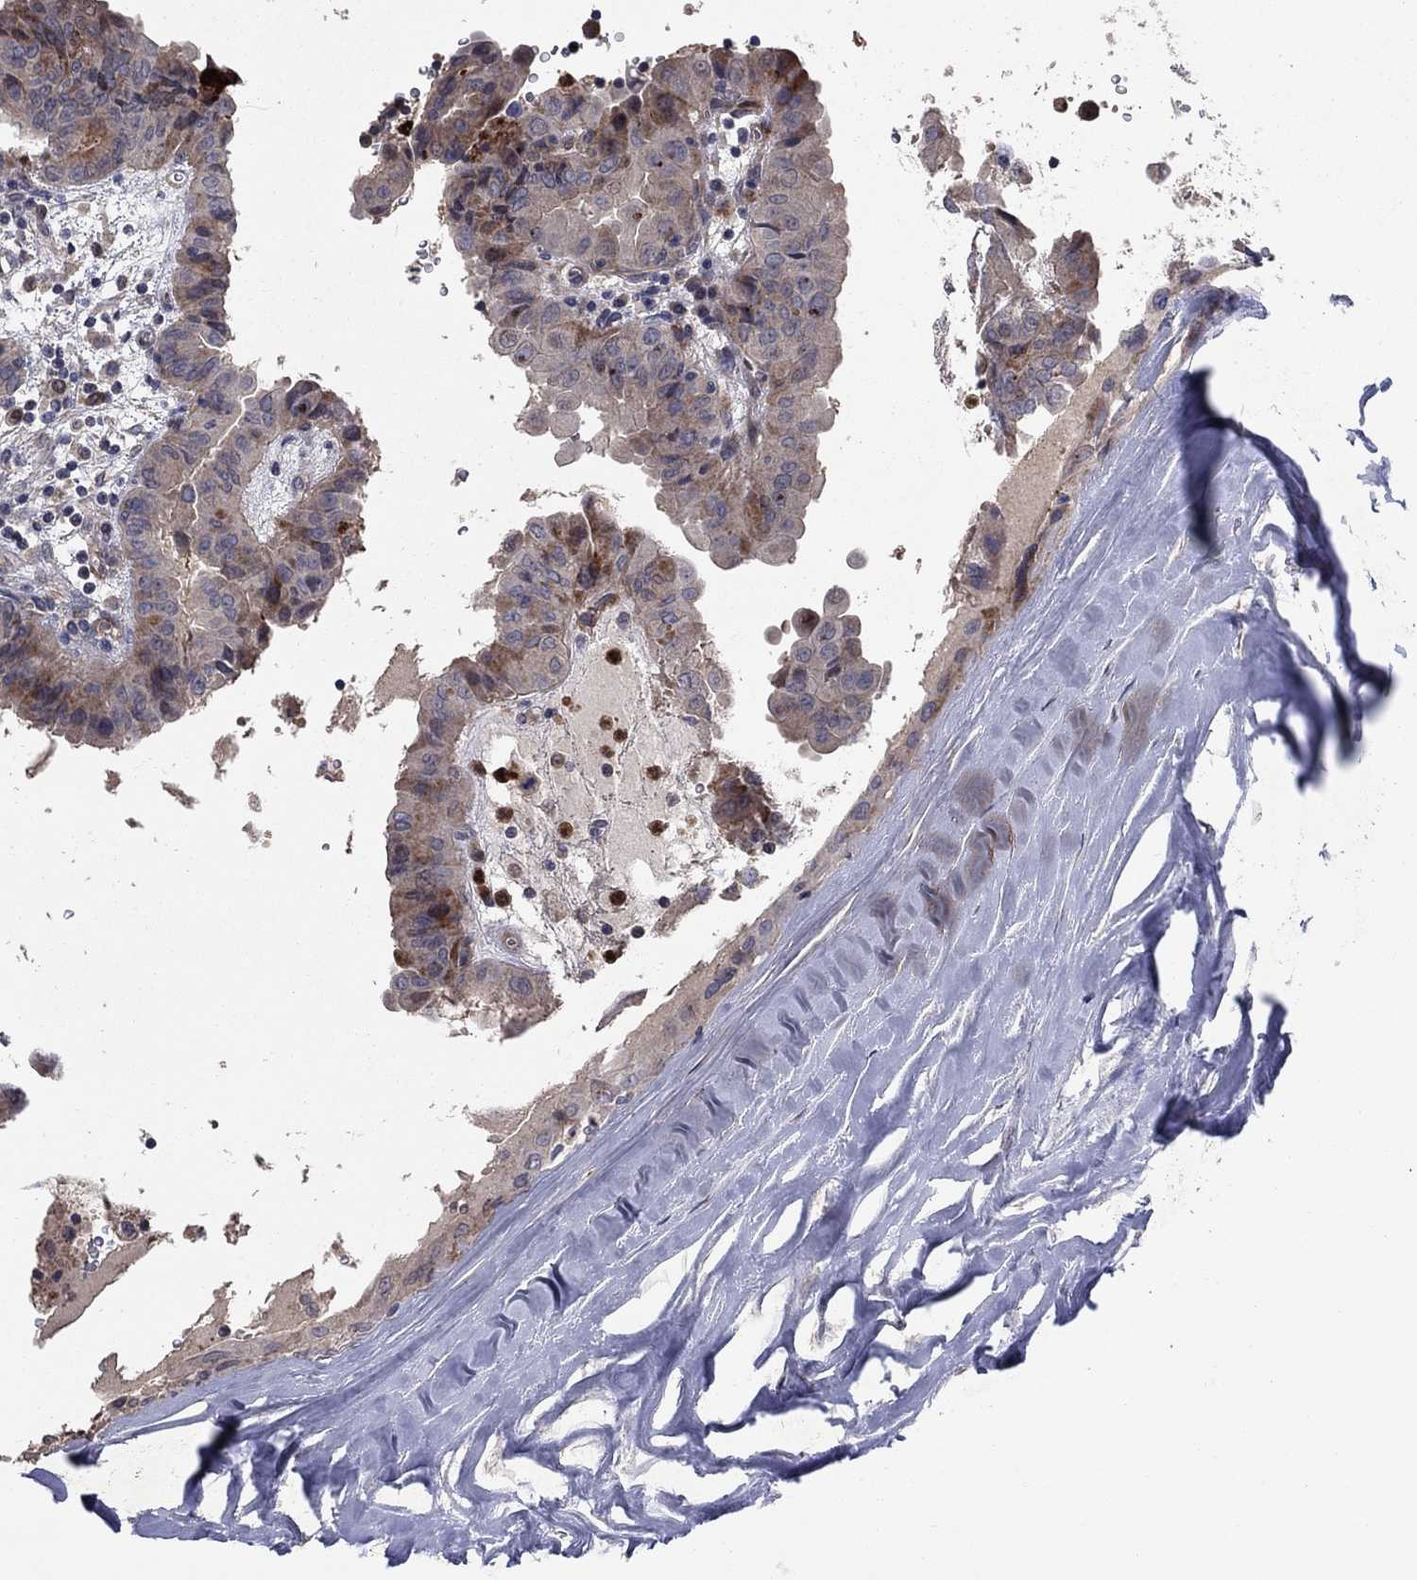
{"staining": {"intensity": "moderate", "quantity": "<25%", "location": "cytoplasmic/membranous"}, "tissue": "thyroid cancer", "cell_type": "Tumor cells", "image_type": "cancer", "snomed": [{"axis": "morphology", "description": "Papillary adenocarcinoma, NOS"}, {"axis": "topography", "description": "Thyroid gland"}], "caption": "Papillary adenocarcinoma (thyroid) was stained to show a protein in brown. There is low levels of moderate cytoplasmic/membranous staining in approximately <25% of tumor cells. The protein is stained brown, and the nuclei are stained in blue (DAB IHC with brightfield microscopy, high magnification).", "gene": "MSRB1", "patient": {"sex": "female", "age": 37}}